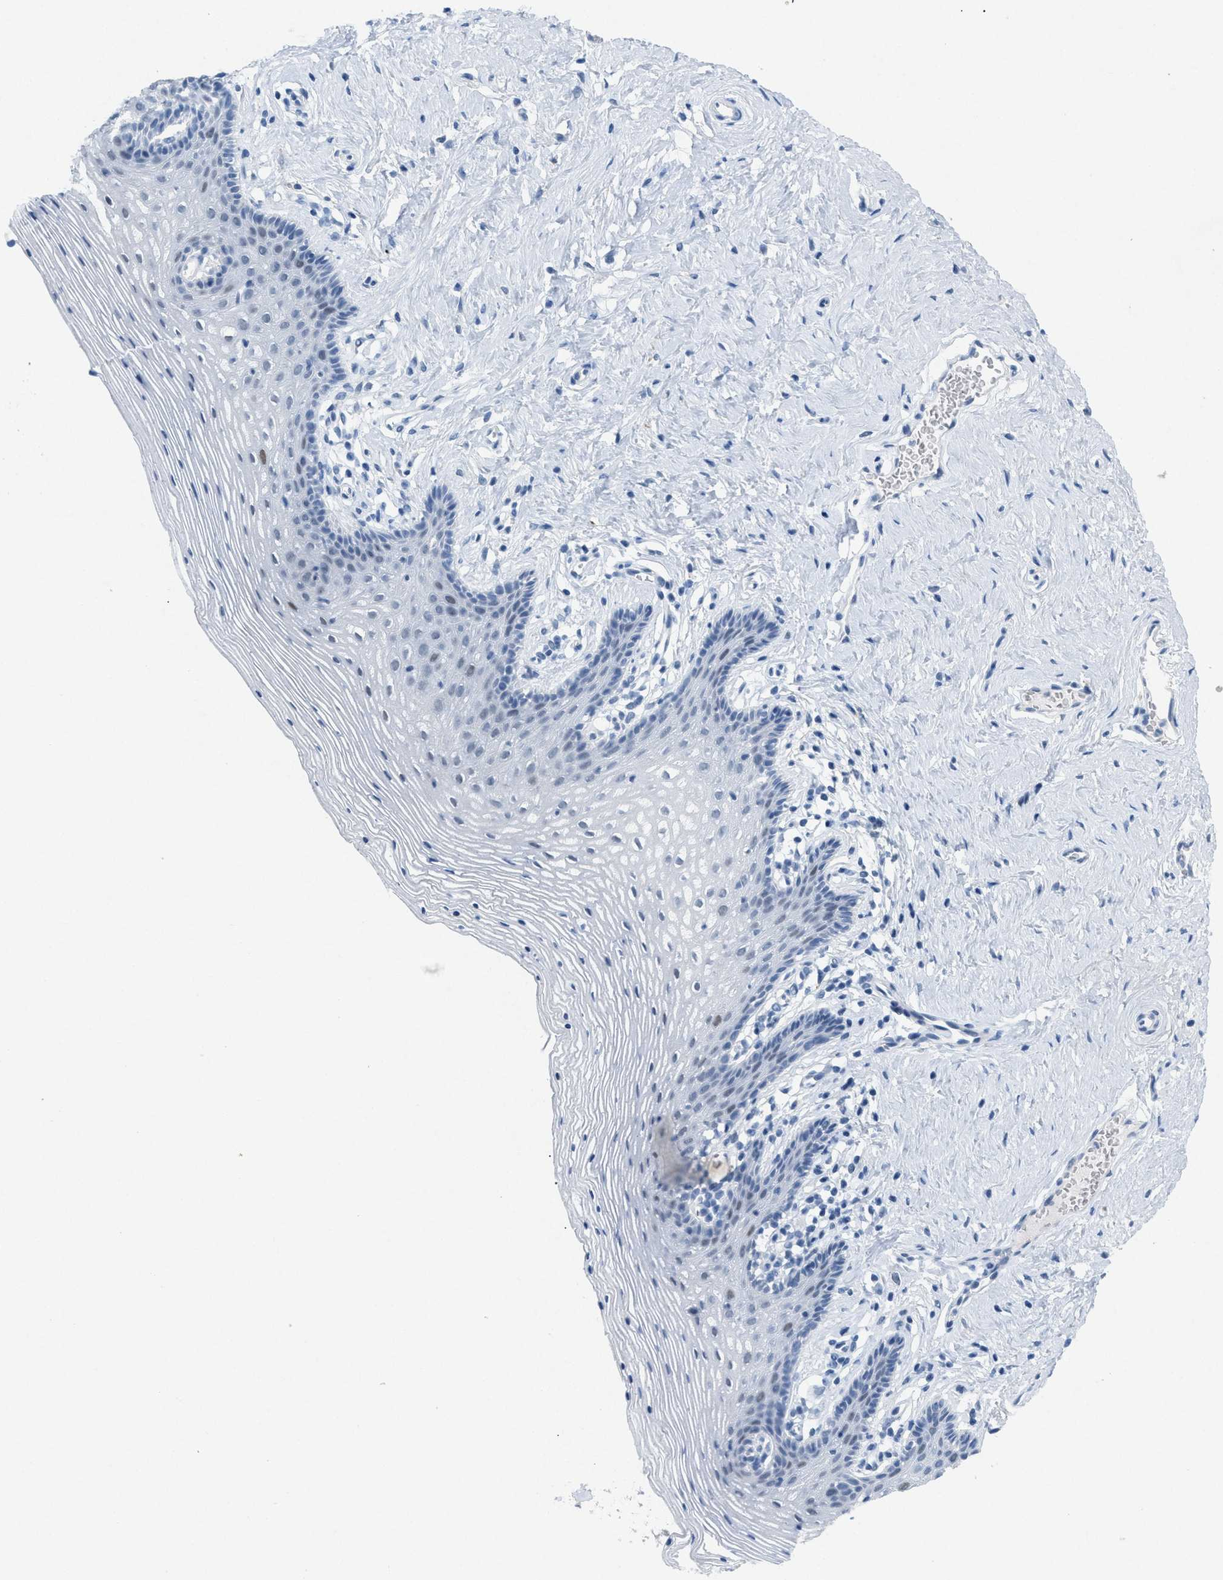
{"staining": {"intensity": "negative", "quantity": "none", "location": "none"}, "tissue": "vagina", "cell_type": "Squamous epithelial cells", "image_type": "normal", "snomed": [{"axis": "morphology", "description": "Normal tissue, NOS"}, {"axis": "topography", "description": "Vagina"}], "caption": "Benign vagina was stained to show a protein in brown. There is no significant positivity in squamous epithelial cells. (Stains: DAB (3,3'-diaminobenzidine) immunohistochemistry with hematoxylin counter stain, Microscopy: brightfield microscopy at high magnification).", "gene": "TASOR", "patient": {"sex": "female", "age": 32}}